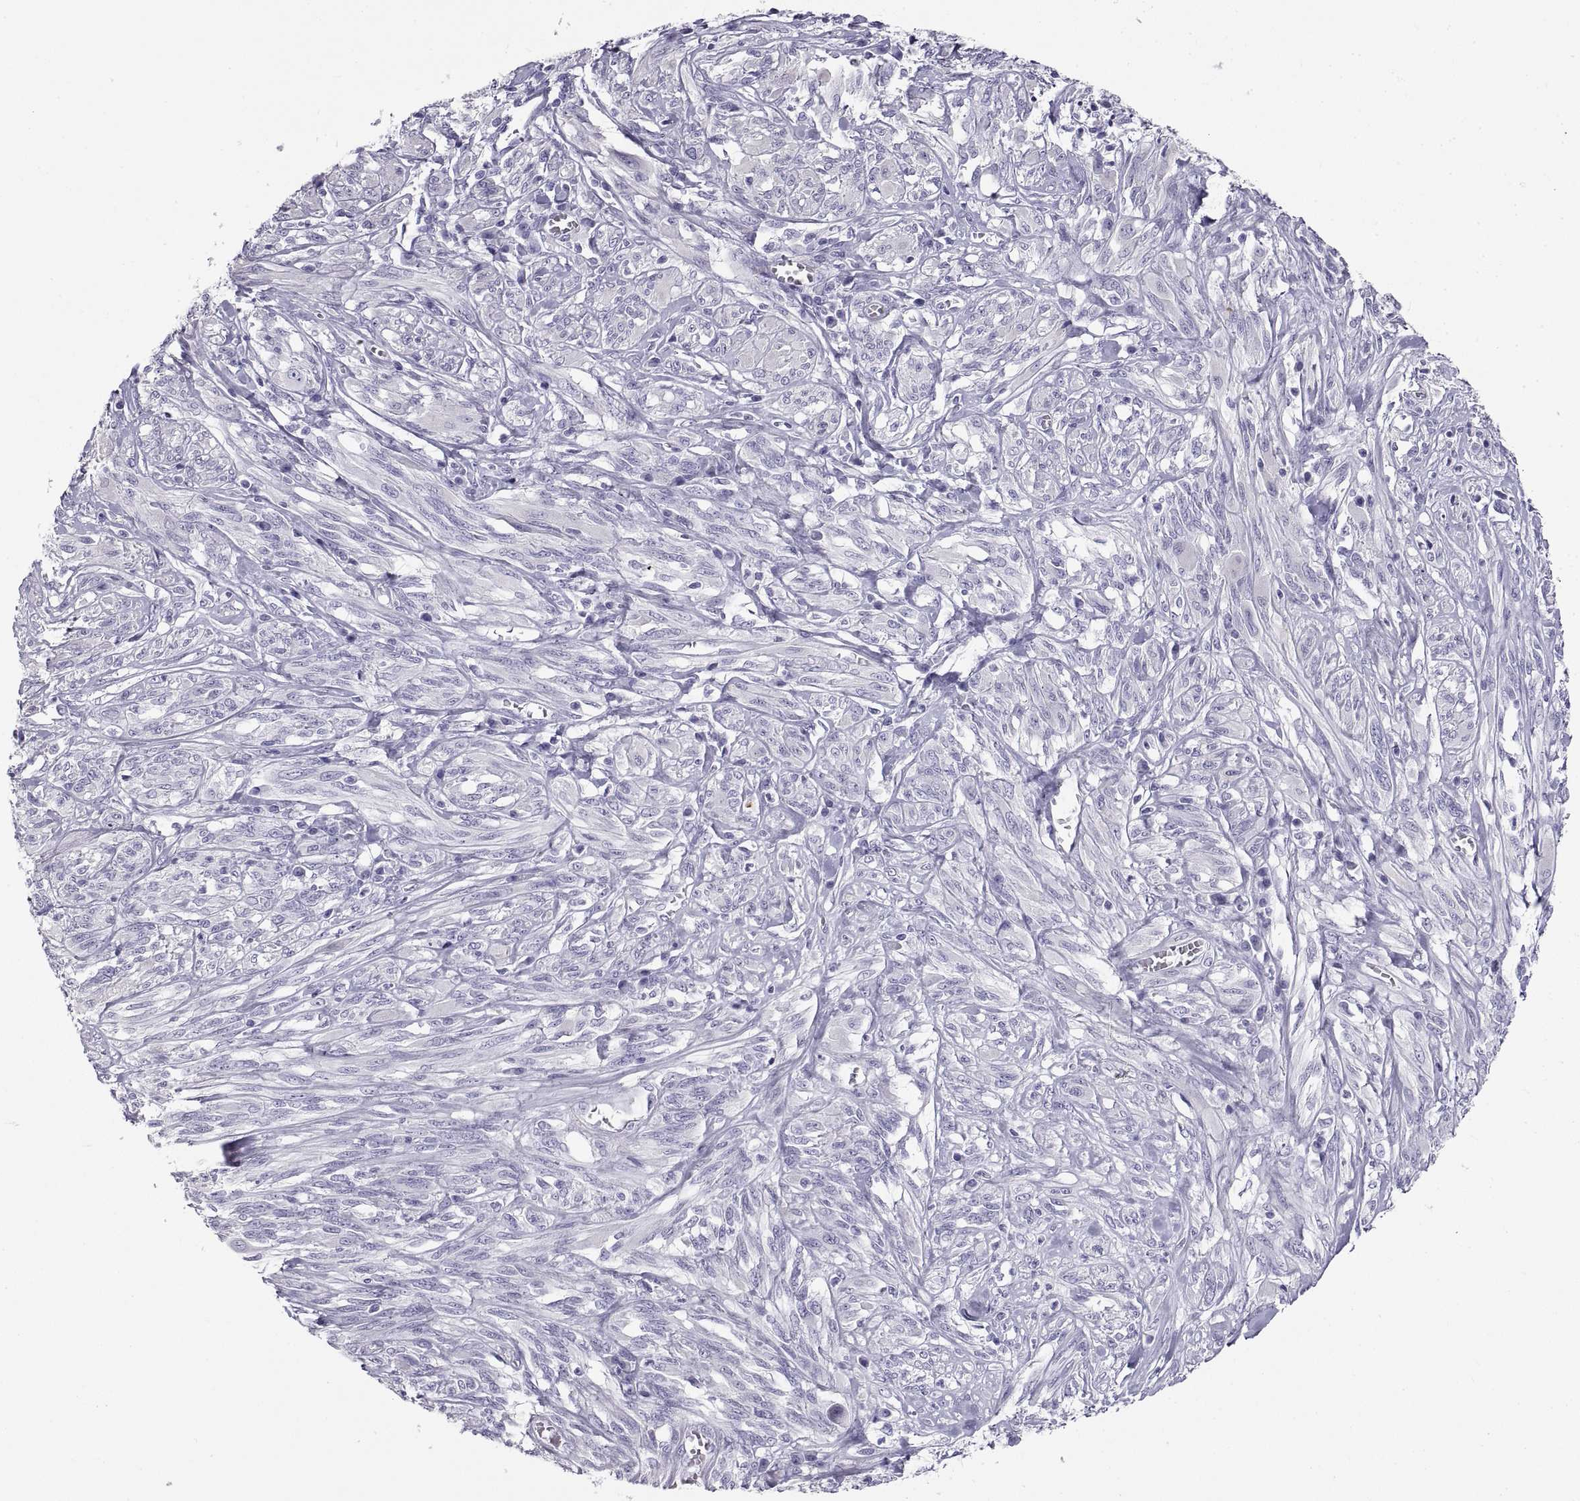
{"staining": {"intensity": "negative", "quantity": "none", "location": "none"}, "tissue": "melanoma", "cell_type": "Tumor cells", "image_type": "cancer", "snomed": [{"axis": "morphology", "description": "Malignant melanoma, NOS"}, {"axis": "topography", "description": "Skin"}], "caption": "IHC of human malignant melanoma displays no staining in tumor cells.", "gene": "RLBP1", "patient": {"sex": "female", "age": 91}}